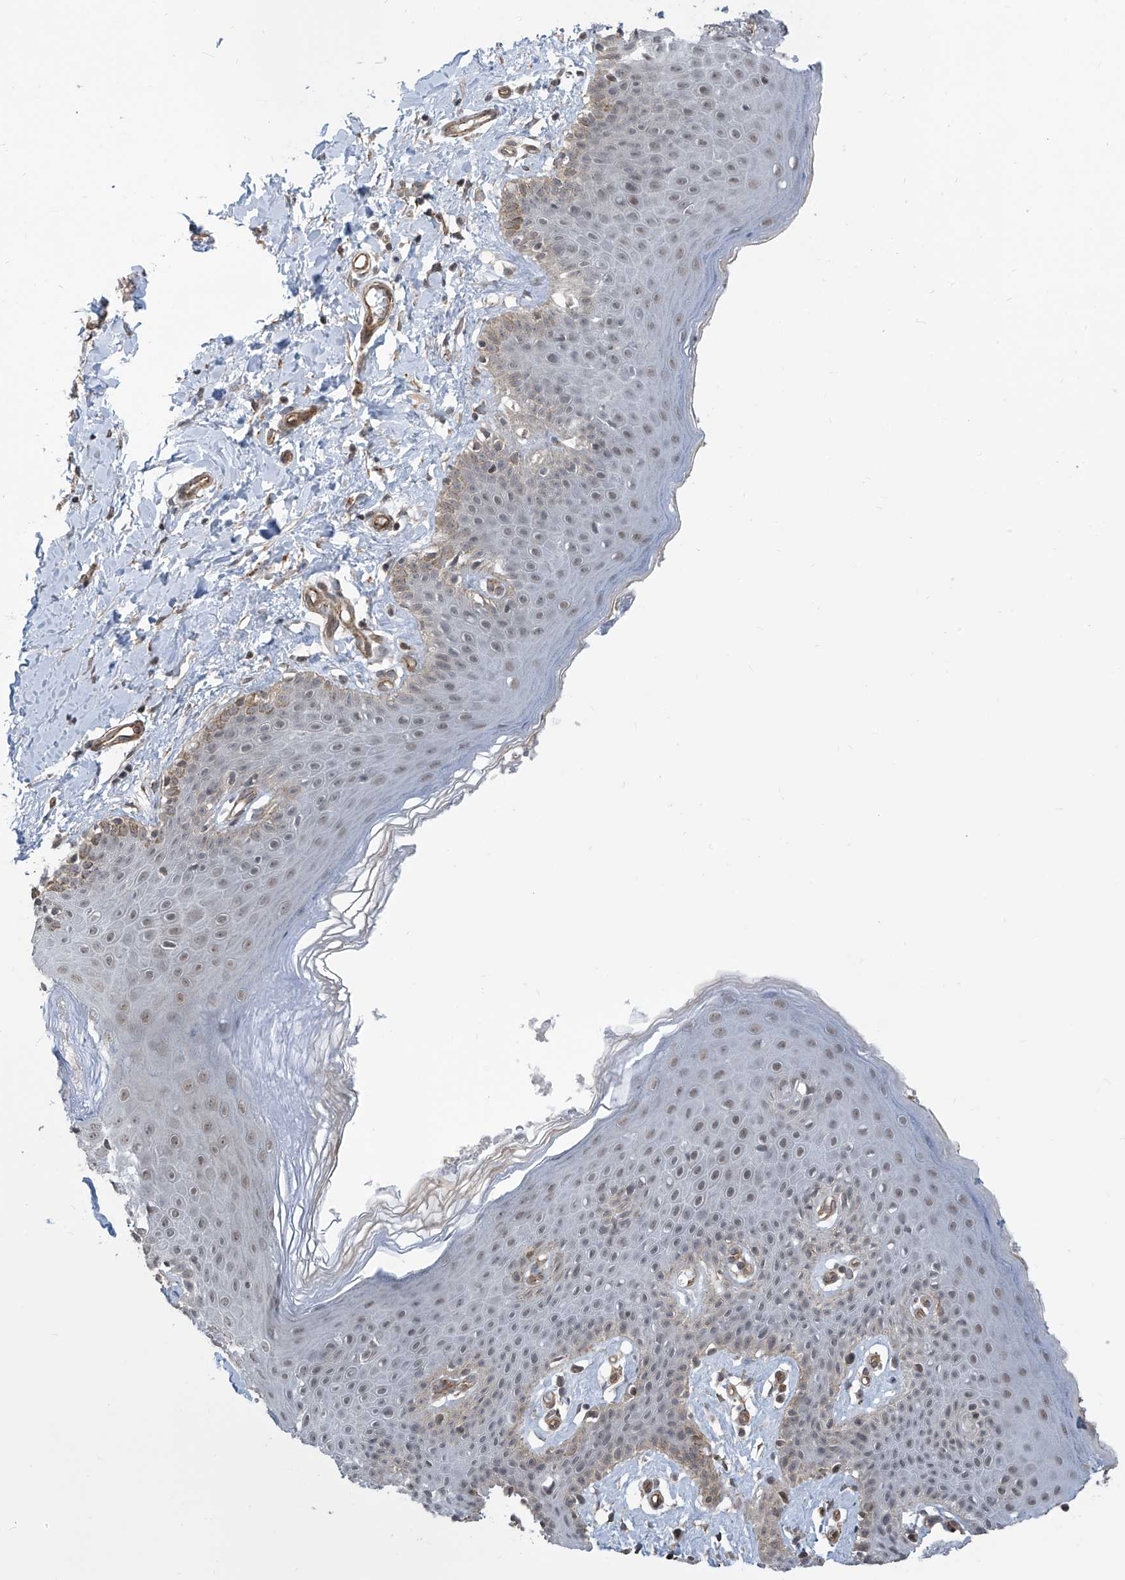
{"staining": {"intensity": "weak", "quantity": "<25%", "location": "cytoplasmic/membranous"}, "tissue": "skin", "cell_type": "Epidermal cells", "image_type": "normal", "snomed": [{"axis": "morphology", "description": "Normal tissue, NOS"}, {"axis": "topography", "description": "Vulva"}], "caption": "High magnification brightfield microscopy of normal skin stained with DAB (3,3'-diaminobenzidine) (brown) and counterstained with hematoxylin (blue): epidermal cells show no significant staining. Brightfield microscopy of IHC stained with DAB (brown) and hematoxylin (blue), captured at high magnification.", "gene": "METAP1D", "patient": {"sex": "female", "age": 66}}